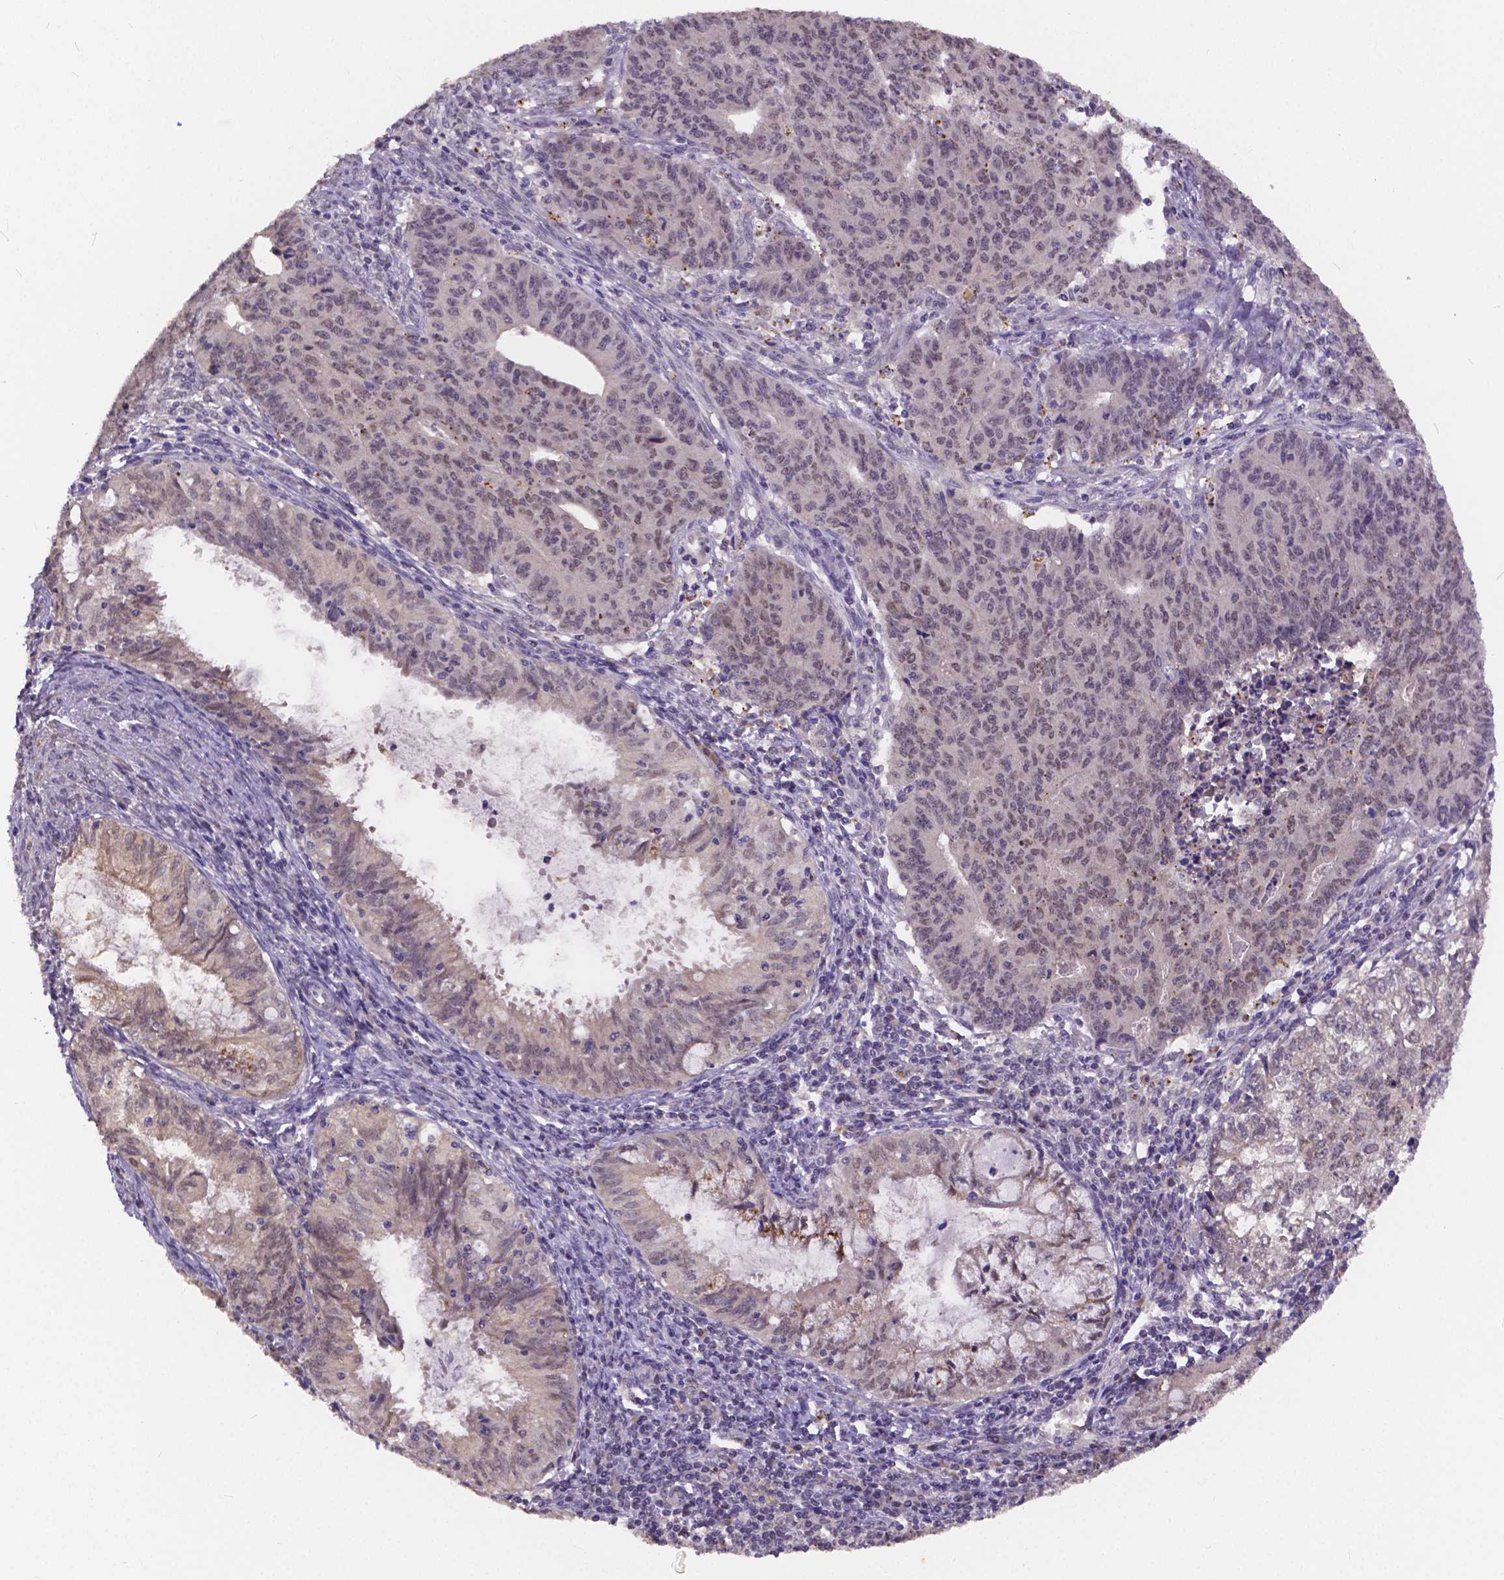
{"staining": {"intensity": "weak", "quantity": "<25%", "location": "cytoplasmic/membranous,nuclear"}, "tissue": "endometrial cancer", "cell_type": "Tumor cells", "image_type": "cancer", "snomed": [{"axis": "morphology", "description": "Adenocarcinoma, NOS"}, {"axis": "topography", "description": "Endometrium"}], "caption": "This is an immunohistochemistry (IHC) image of human endometrial adenocarcinoma. There is no positivity in tumor cells.", "gene": "CTNNA2", "patient": {"sex": "female", "age": 59}}